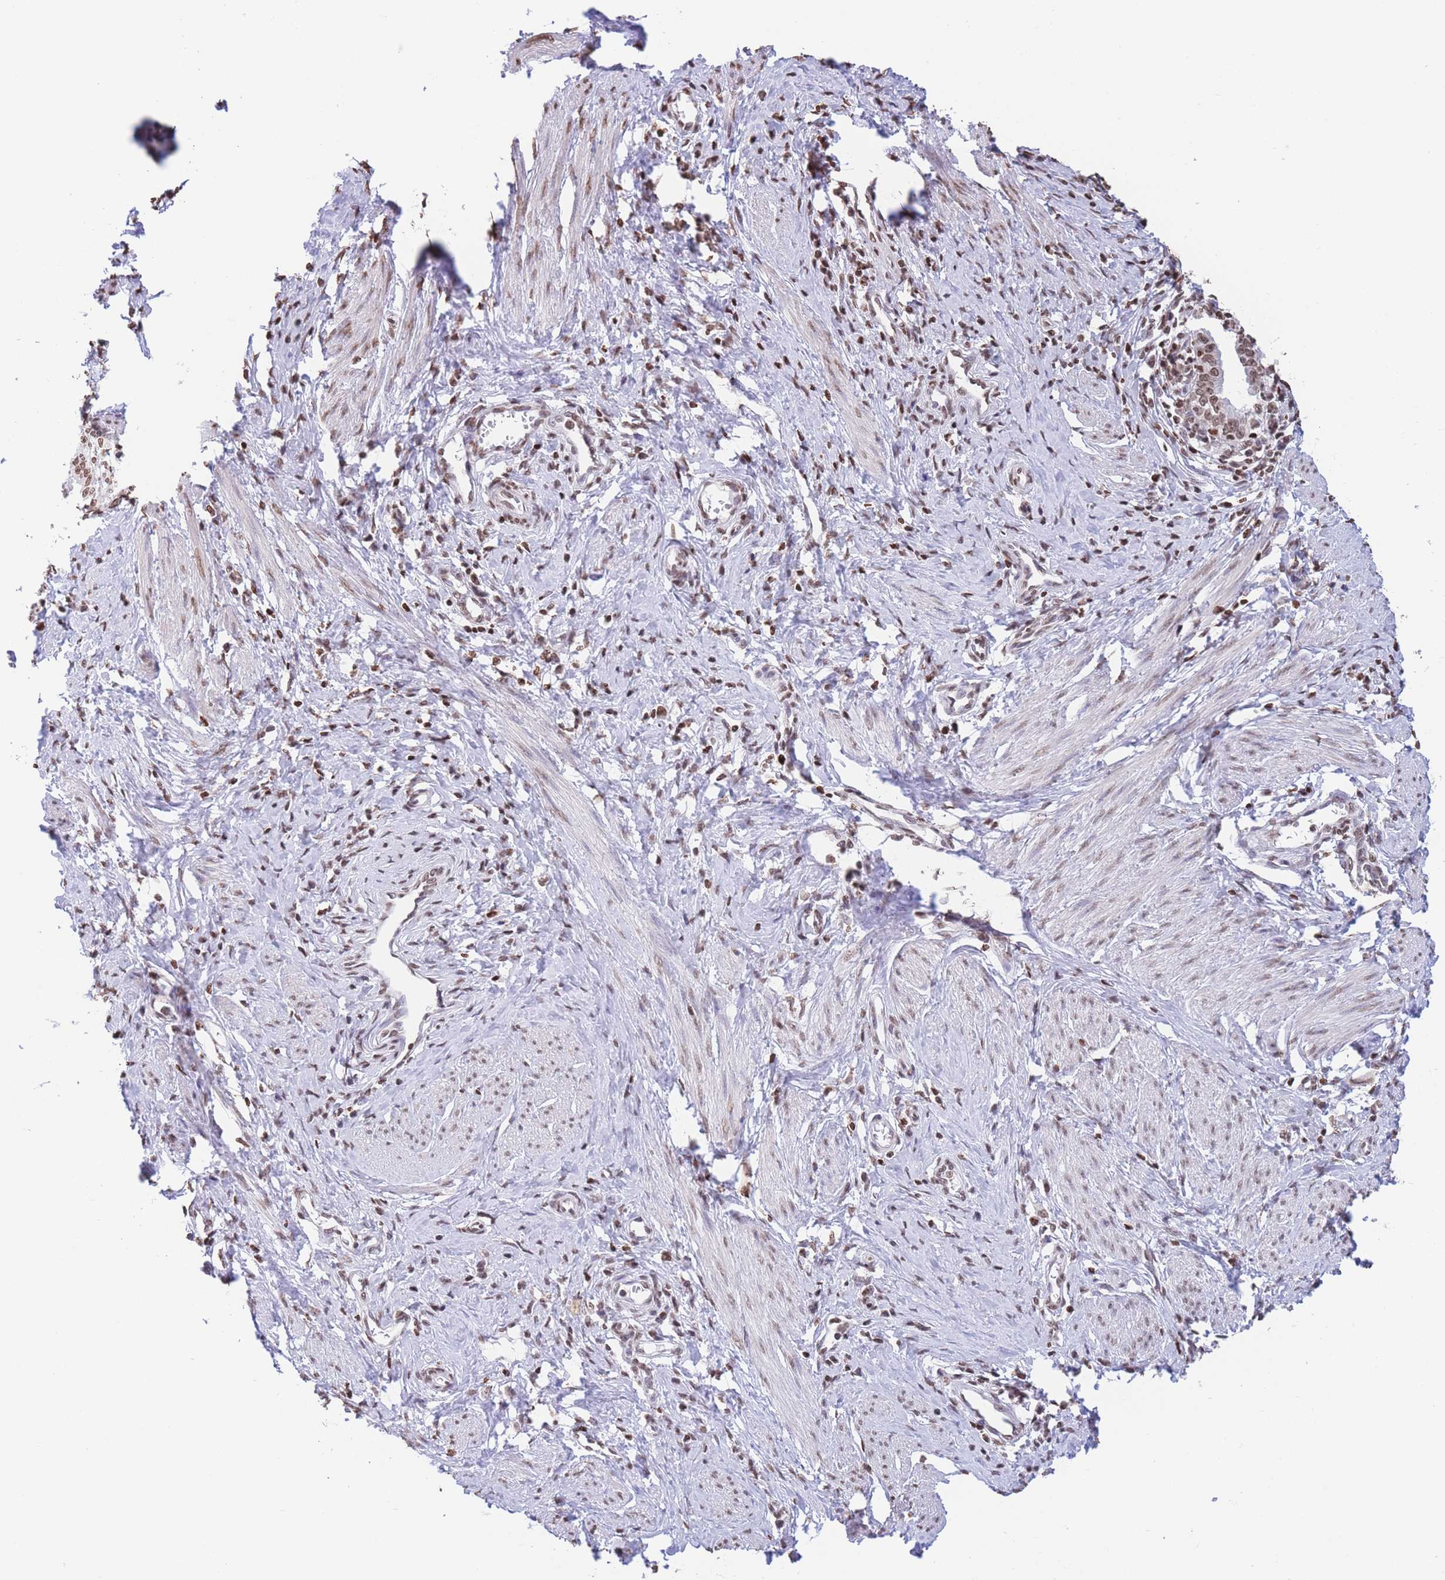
{"staining": {"intensity": "moderate", "quantity": ">75%", "location": "nuclear"}, "tissue": "cervical cancer", "cell_type": "Tumor cells", "image_type": "cancer", "snomed": [{"axis": "morphology", "description": "Adenocarcinoma, NOS"}, {"axis": "topography", "description": "Cervix"}], "caption": "Immunohistochemistry (IHC) (DAB (3,3'-diaminobenzidine)) staining of human adenocarcinoma (cervical) demonstrates moderate nuclear protein positivity in about >75% of tumor cells.", "gene": "H2BC11", "patient": {"sex": "female", "age": 36}}